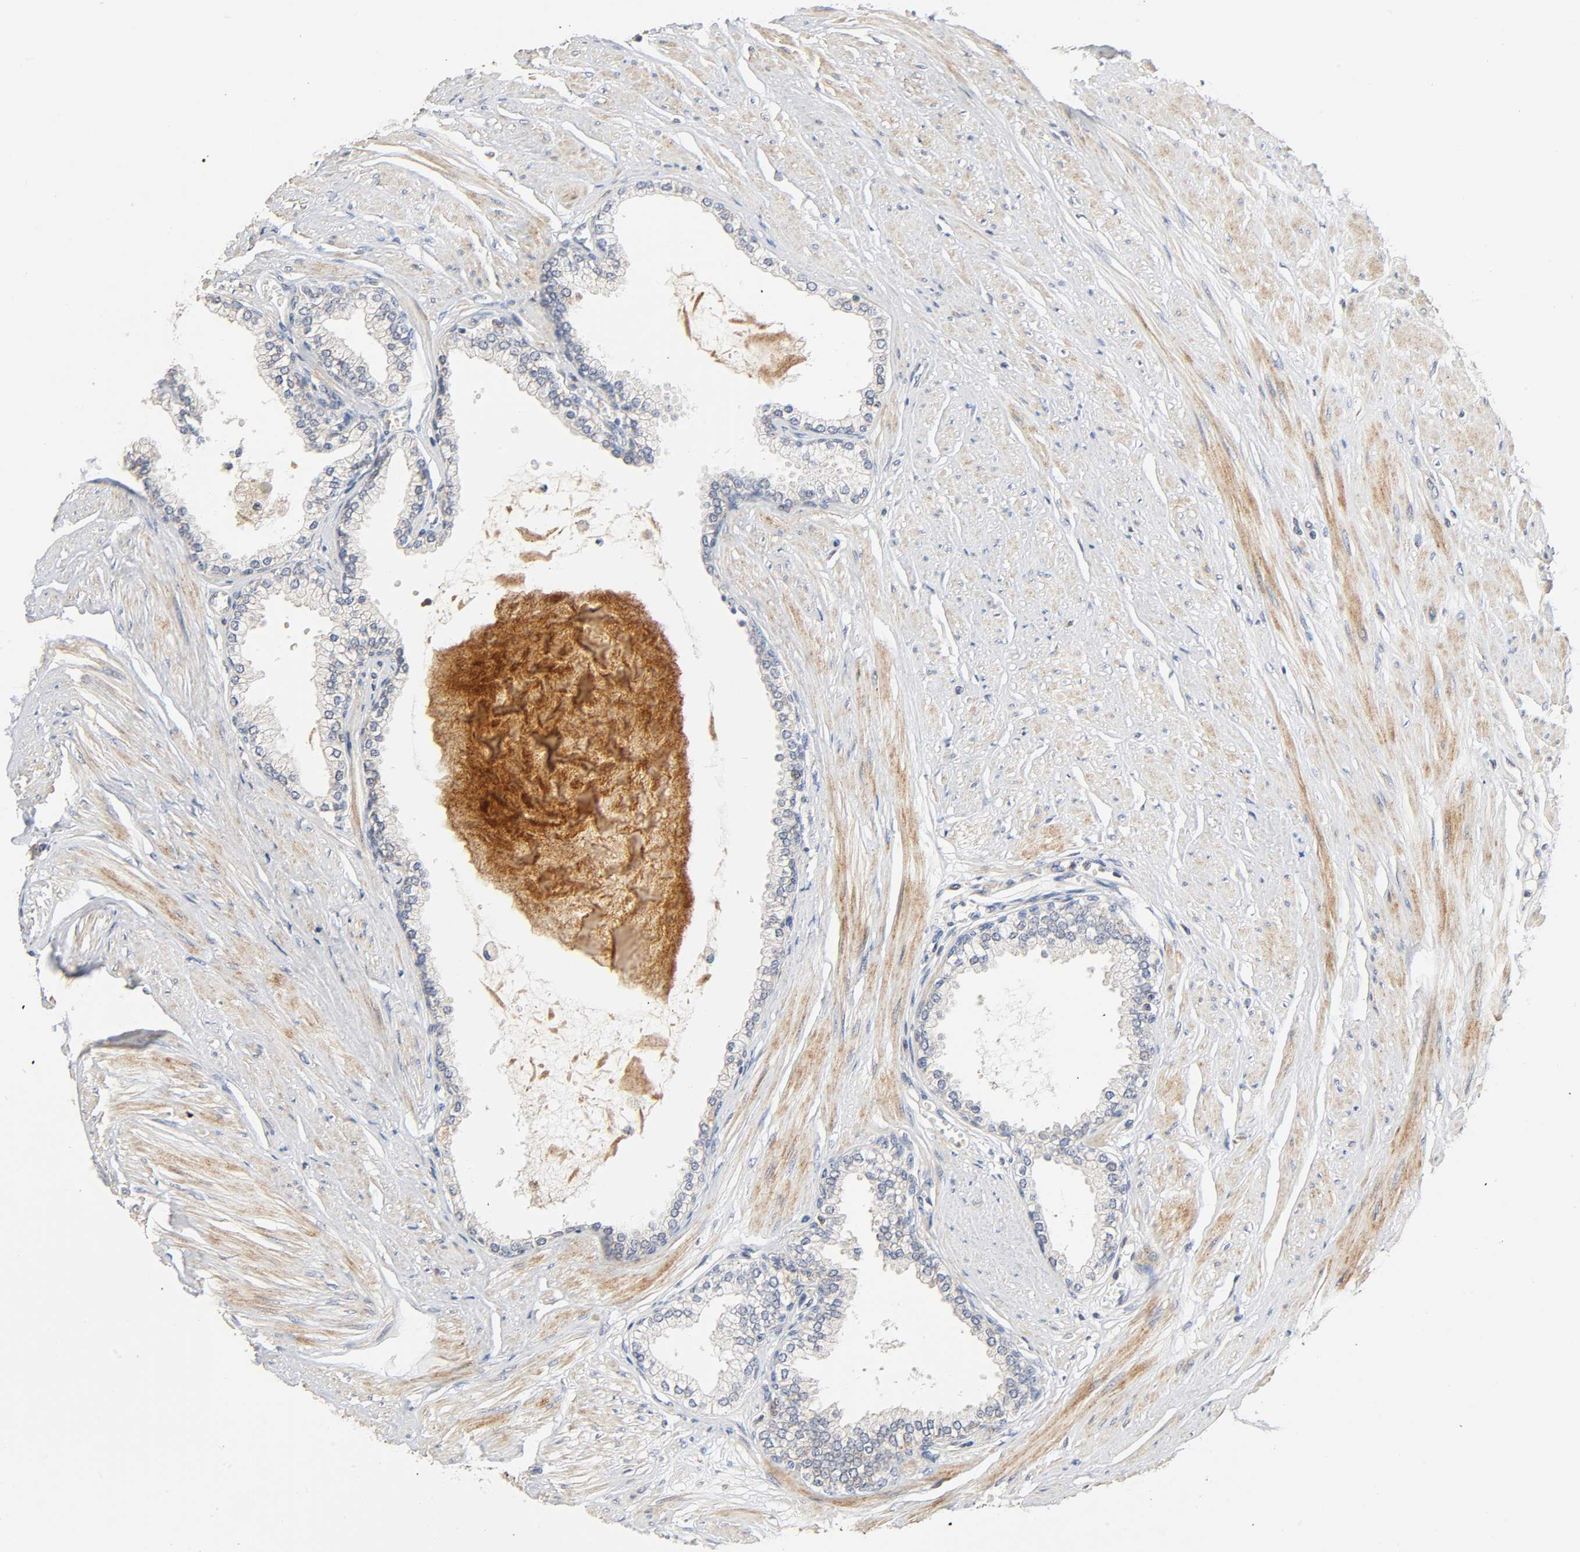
{"staining": {"intensity": "negative", "quantity": "none", "location": "none"}, "tissue": "prostate", "cell_type": "Glandular cells", "image_type": "normal", "snomed": [{"axis": "morphology", "description": "Normal tissue, NOS"}, {"axis": "topography", "description": "Prostate"}], "caption": "This is an IHC histopathology image of unremarkable prostate. There is no expression in glandular cells.", "gene": "CASP9", "patient": {"sex": "male", "age": 64}}